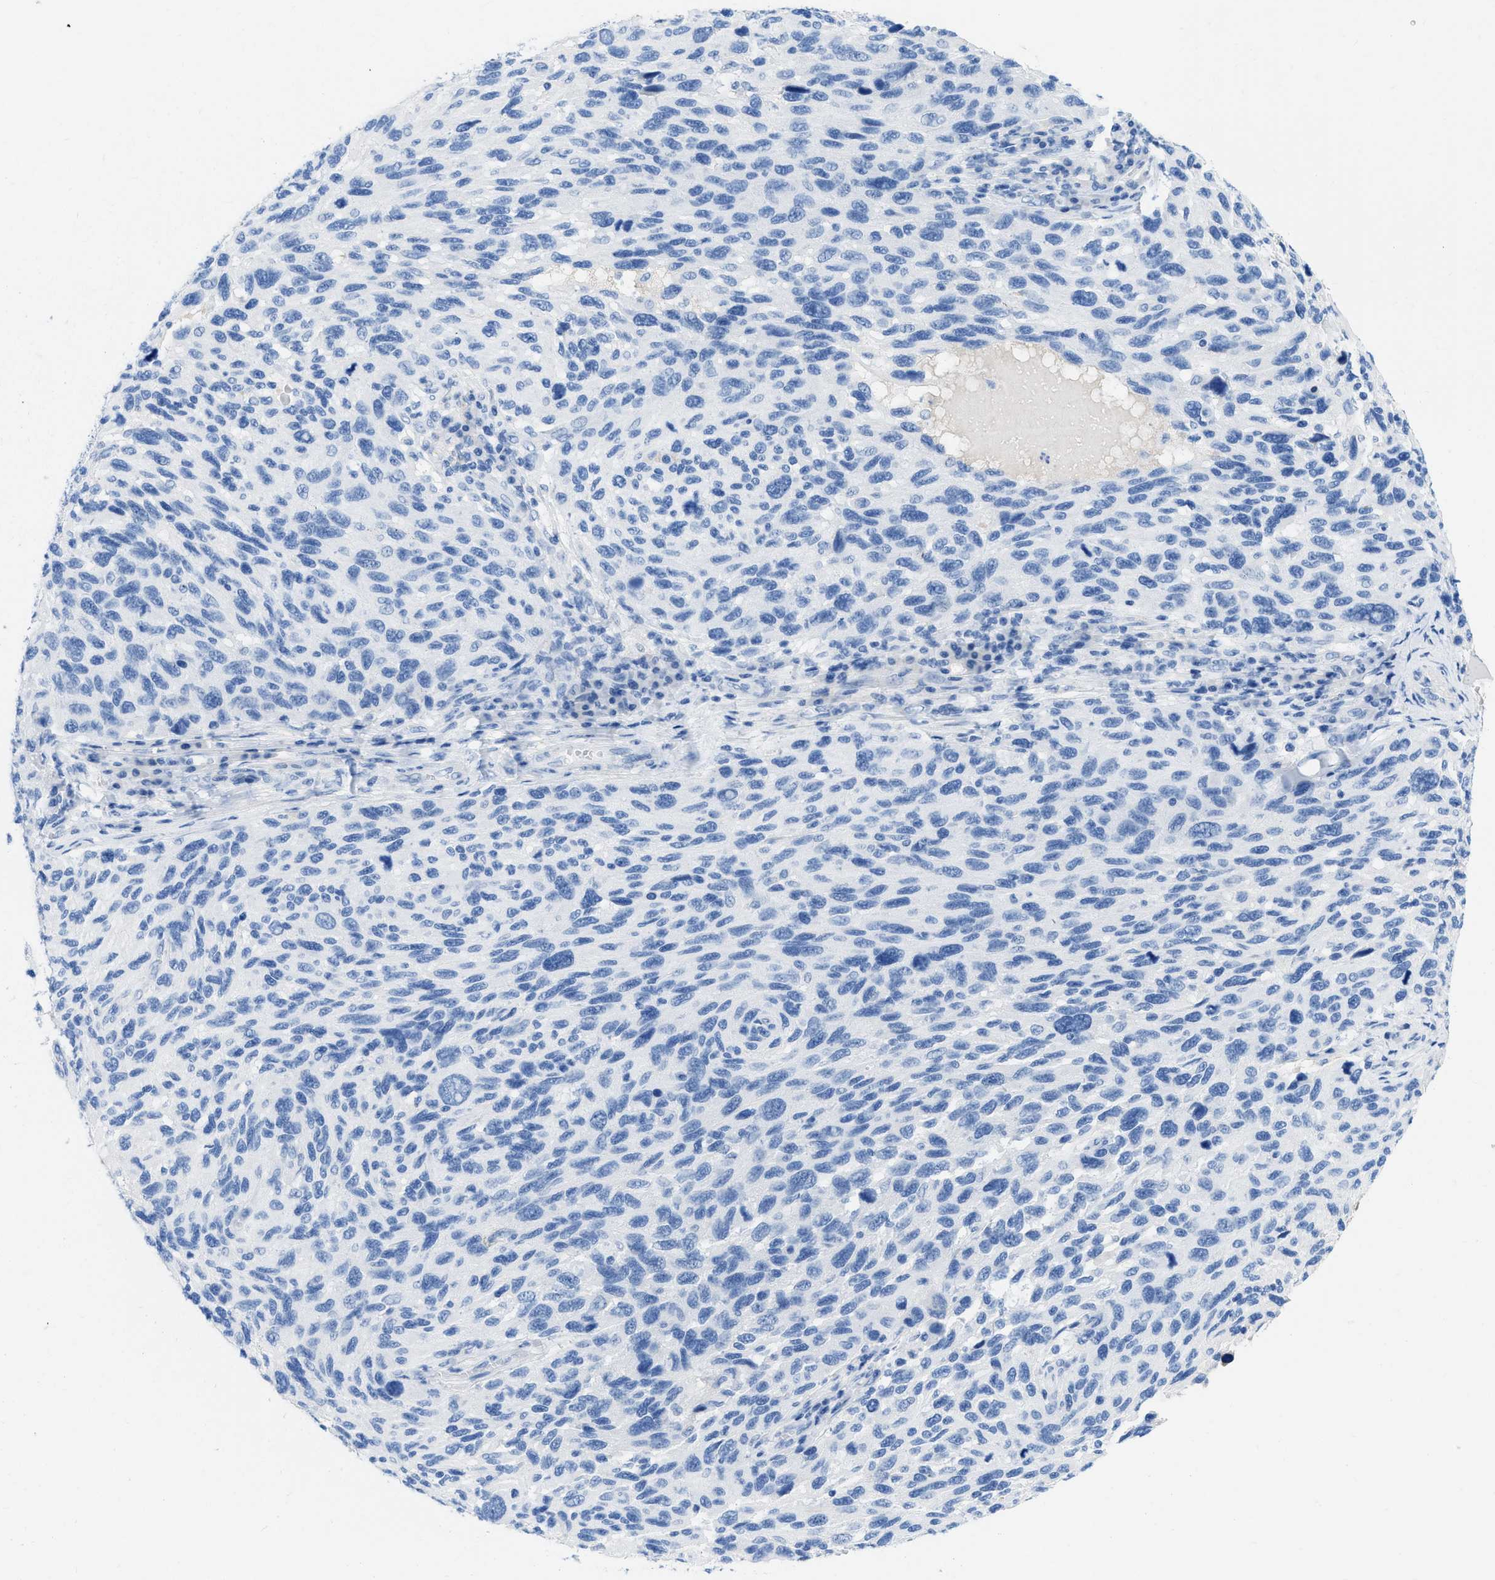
{"staining": {"intensity": "negative", "quantity": "none", "location": "none"}, "tissue": "melanoma", "cell_type": "Tumor cells", "image_type": "cancer", "snomed": [{"axis": "morphology", "description": "Malignant melanoma, NOS"}, {"axis": "topography", "description": "Skin"}], "caption": "Malignant melanoma was stained to show a protein in brown. There is no significant expression in tumor cells. The staining was performed using DAB (3,3'-diaminobenzidine) to visualize the protein expression in brown, while the nuclei were stained in blue with hematoxylin (Magnification: 20x).", "gene": "COL3A1", "patient": {"sex": "male", "age": 53}}